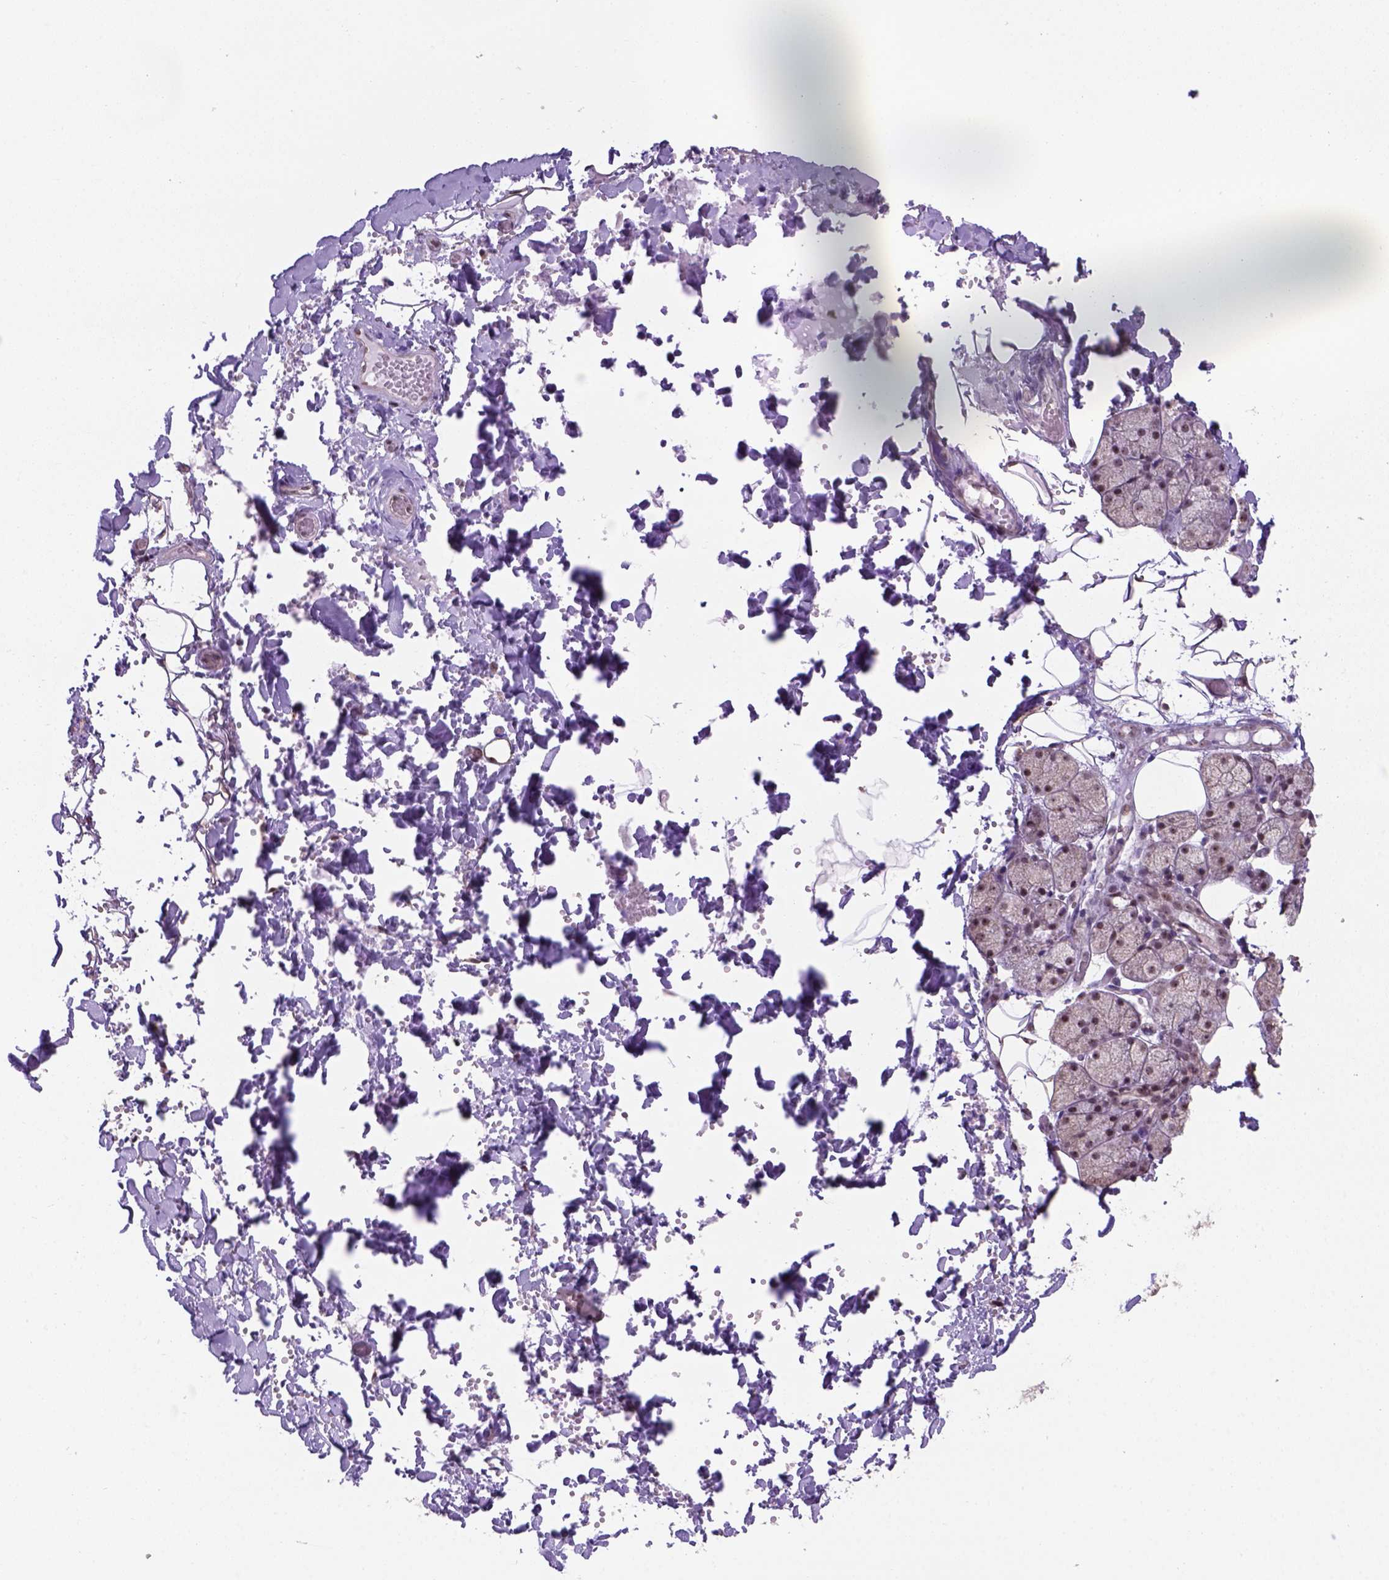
{"staining": {"intensity": "moderate", "quantity": ">75%", "location": "nuclear"}, "tissue": "salivary gland", "cell_type": "Glandular cells", "image_type": "normal", "snomed": [{"axis": "morphology", "description": "Normal tissue, NOS"}, {"axis": "topography", "description": "Salivary gland"}], "caption": "An image showing moderate nuclear expression in approximately >75% of glandular cells in normal salivary gland, as visualized by brown immunohistochemical staining.", "gene": "DDX50", "patient": {"sex": "male", "age": 38}}